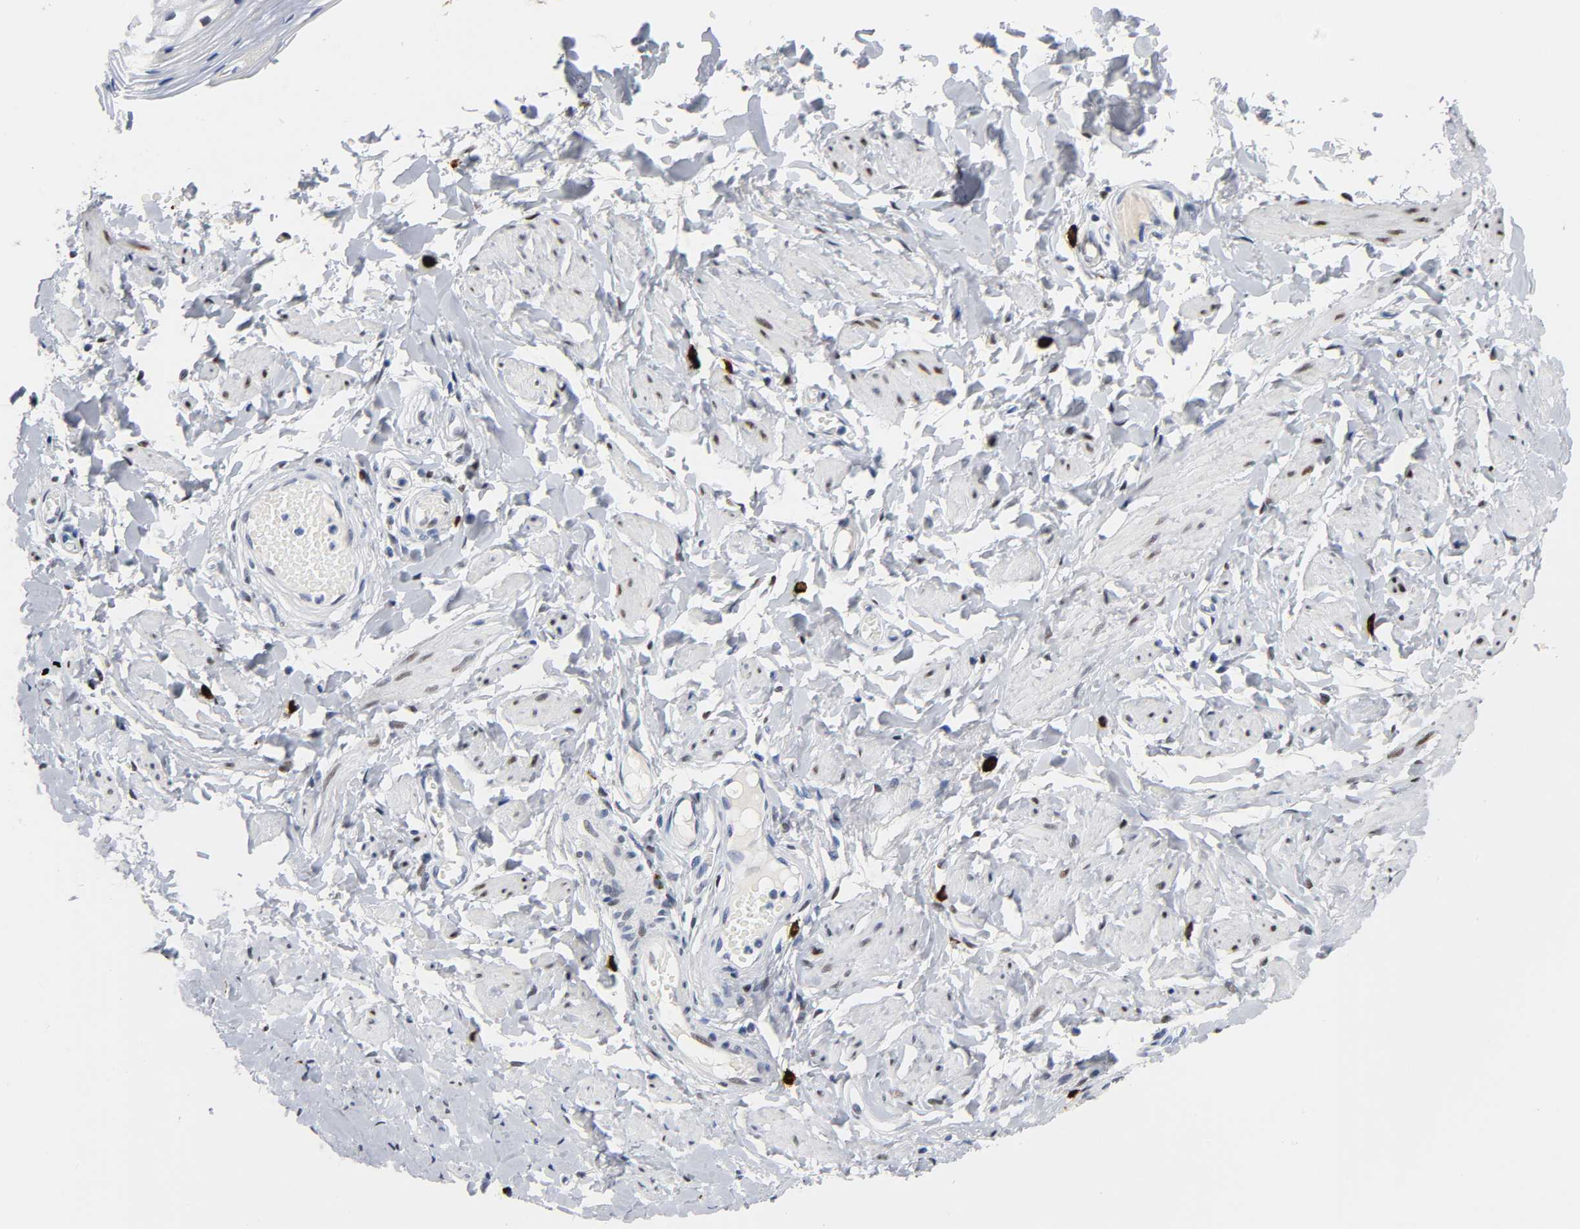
{"staining": {"intensity": "negative", "quantity": "none", "location": "none"}, "tissue": "vagina", "cell_type": "Squamous epithelial cells", "image_type": "normal", "snomed": [{"axis": "morphology", "description": "Normal tissue, NOS"}, {"axis": "topography", "description": "Vagina"}], "caption": "Unremarkable vagina was stained to show a protein in brown. There is no significant staining in squamous epithelial cells. Brightfield microscopy of IHC stained with DAB (3,3'-diaminobenzidine) (brown) and hematoxylin (blue), captured at high magnification.", "gene": "NAB2", "patient": {"sex": "female", "age": 55}}